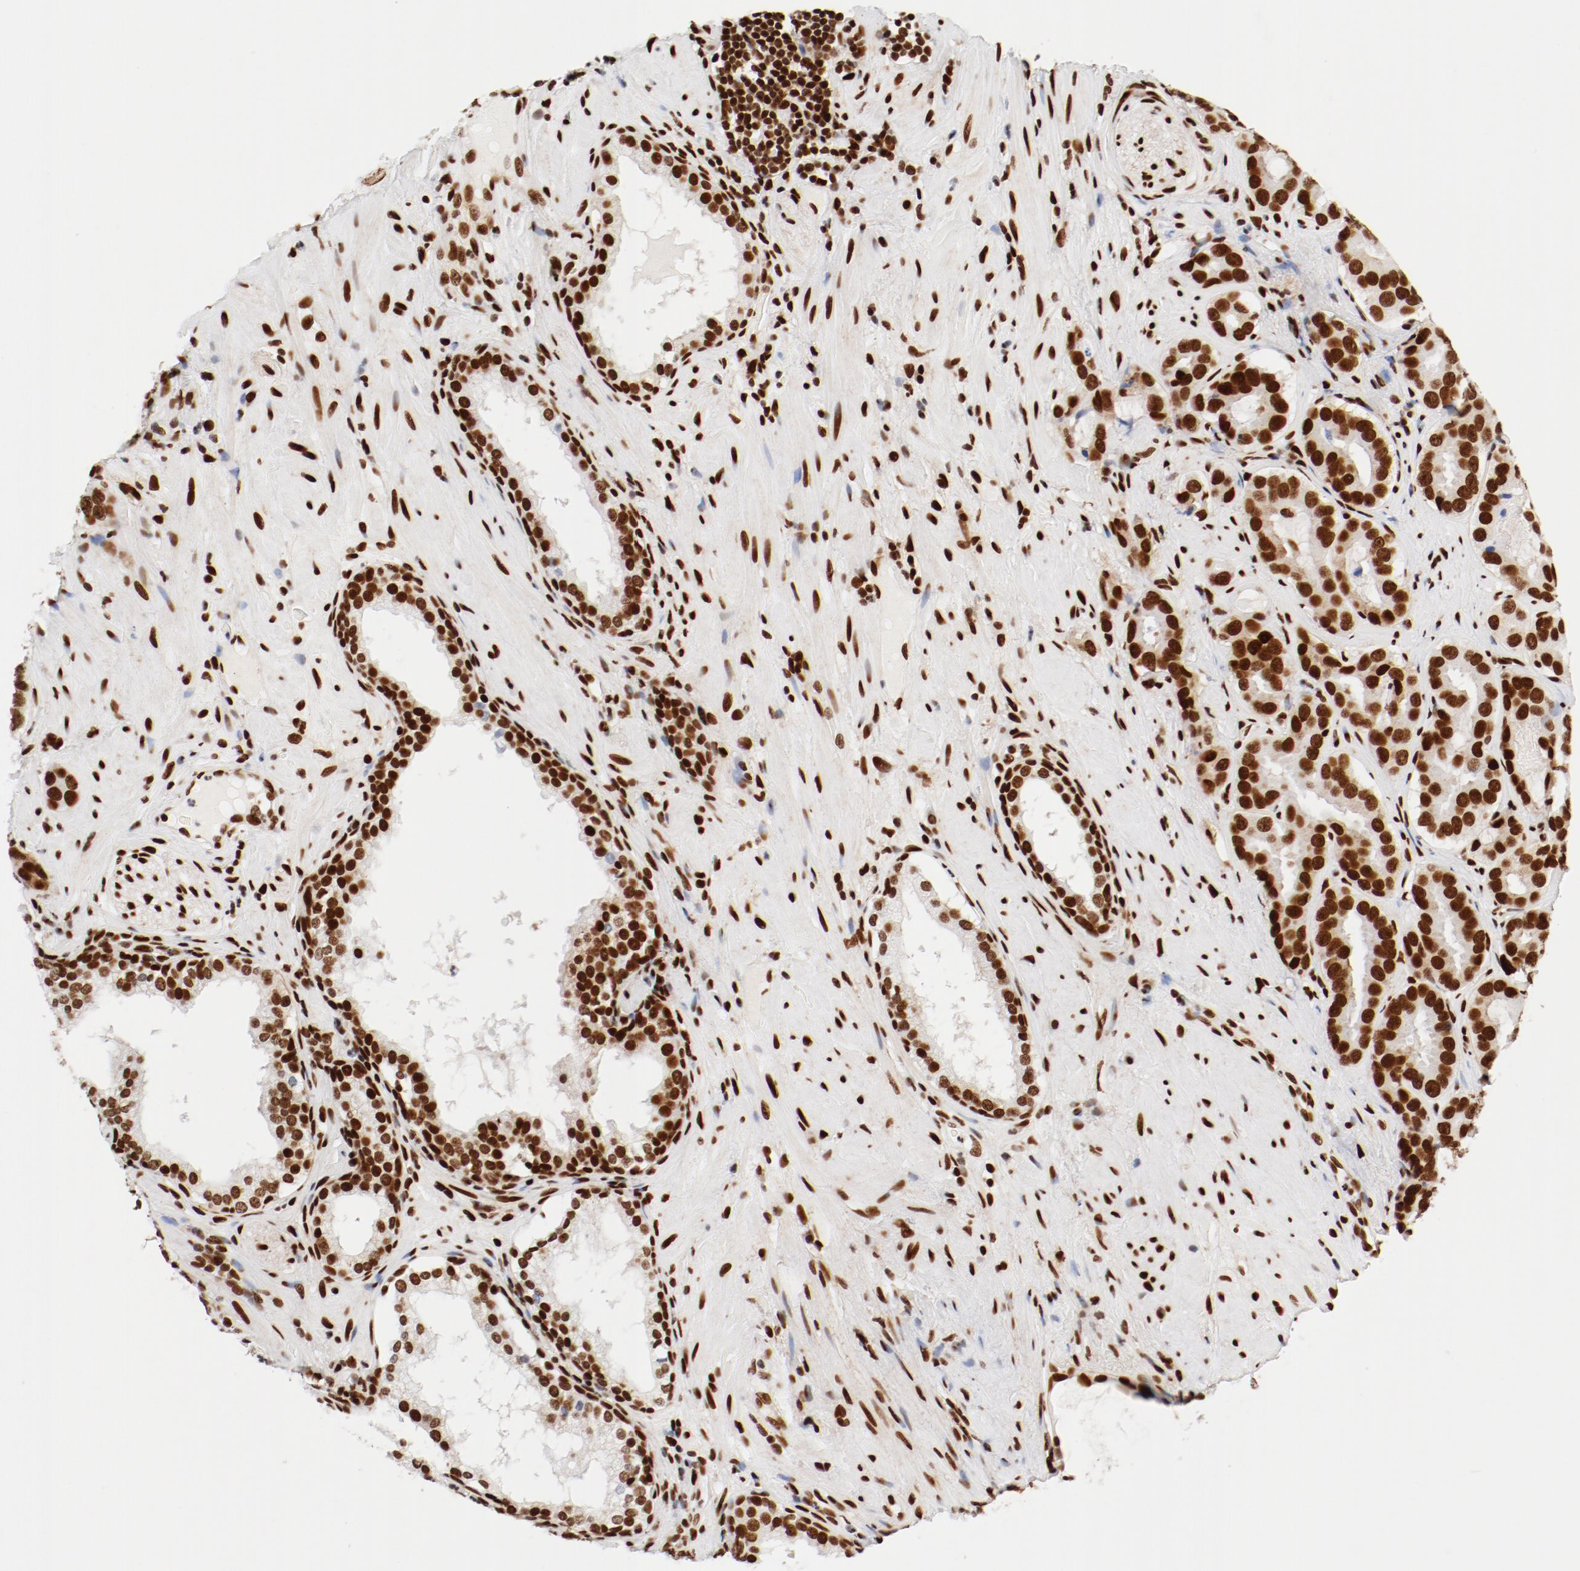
{"staining": {"intensity": "strong", "quantity": ">75%", "location": "nuclear"}, "tissue": "prostate cancer", "cell_type": "Tumor cells", "image_type": "cancer", "snomed": [{"axis": "morphology", "description": "Adenocarcinoma, Low grade"}, {"axis": "topography", "description": "Prostate"}], "caption": "High-power microscopy captured an IHC histopathology image of low-grade adenocarcinoma (prostate), revealing strong nuclear positivity in about >75% of tumor cells.", "gene": "CTBP1", "patient": {"sex": "male", "age": 59}}